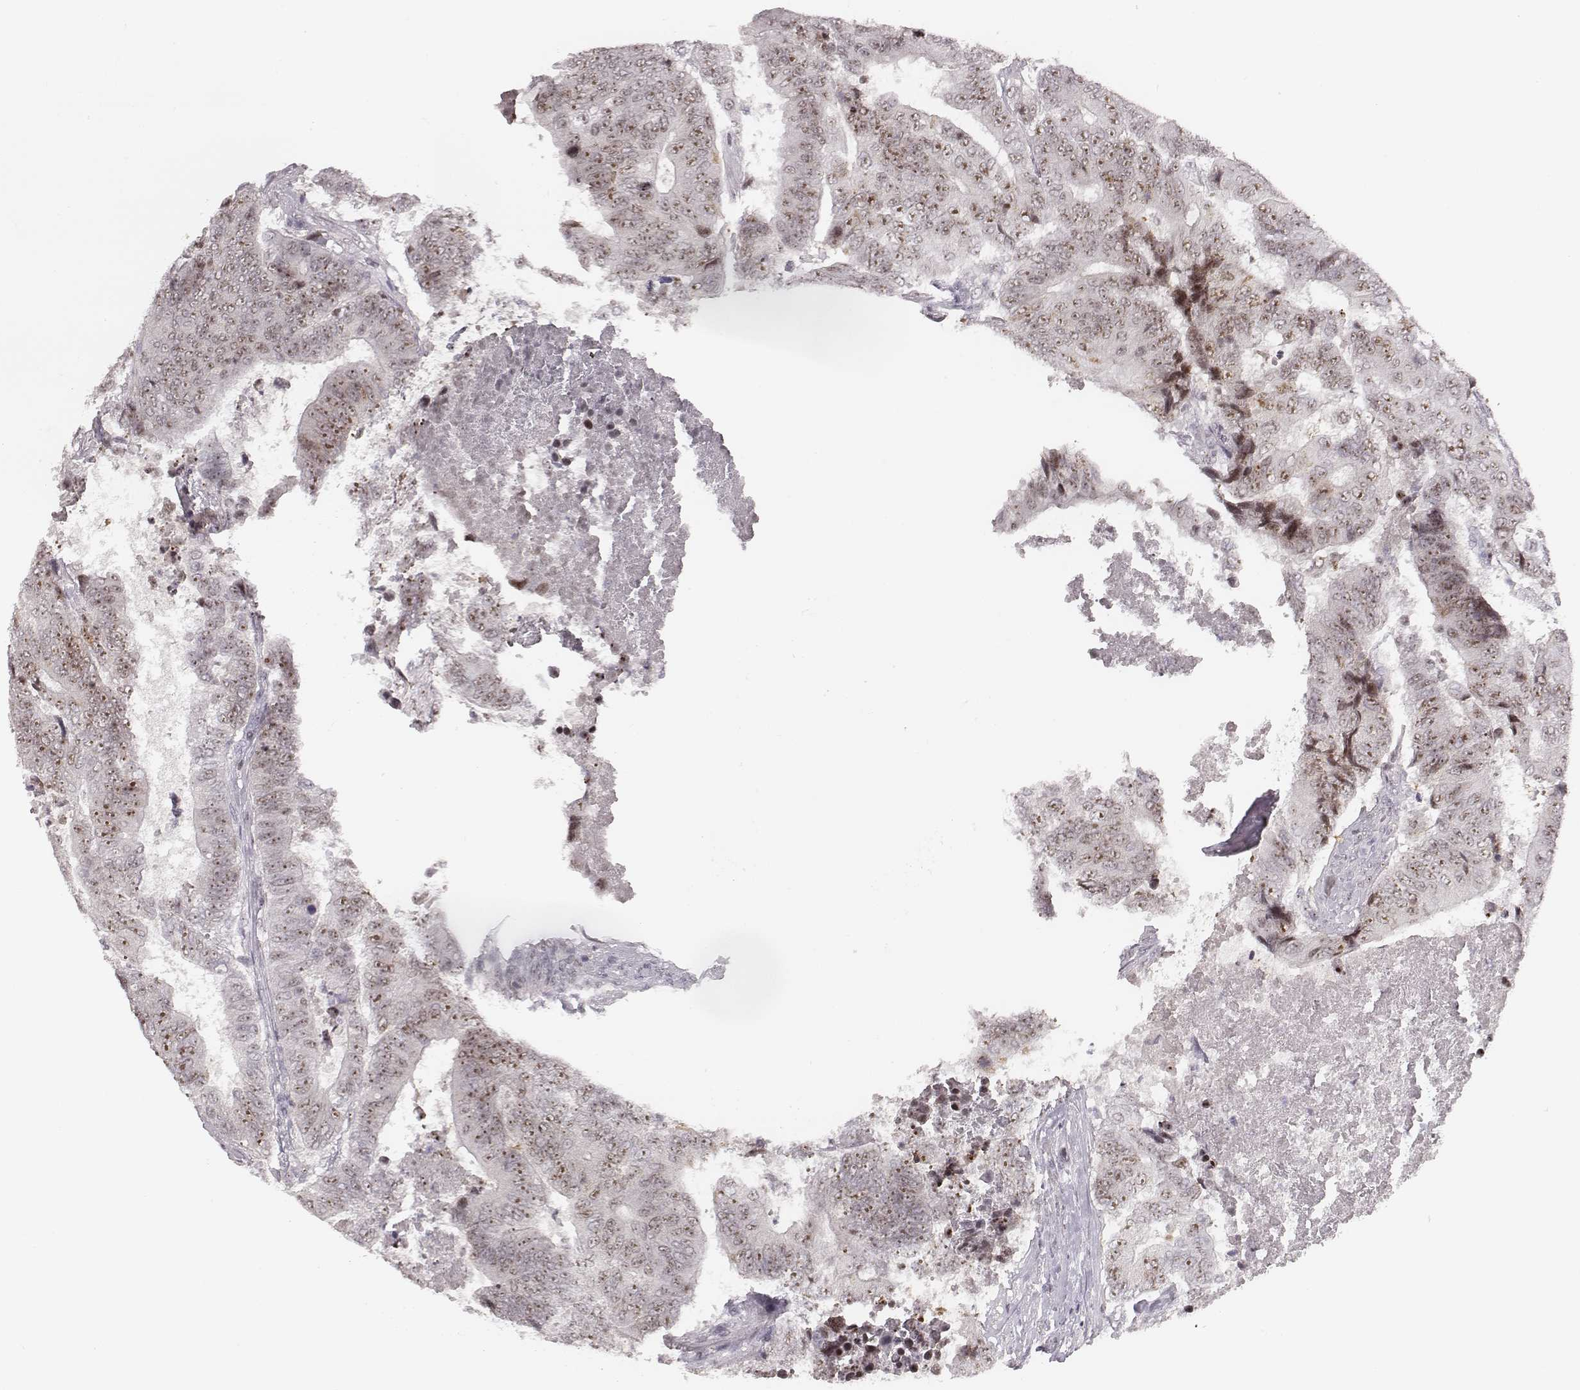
{"staining": {"intensity": "moderate", "quantity": ">75%", "location": "nuclear"}, "tissue": "colorectal cancer", "cell_type": "Tumor cells", "image_type": "cancer", "snomed": [{"axis": "morphology", "description": "Adenocarcinoma, NOS"}, {"axis": "topography", "description": "Colon"}], "caption": "IHC of adenocarcinoma (colorectal) reveals medium levels of moderate nuclear staining in about >75% of tumor cells.", "gene": "NIFK", "patient": {"sex": "female", "age": 48}}